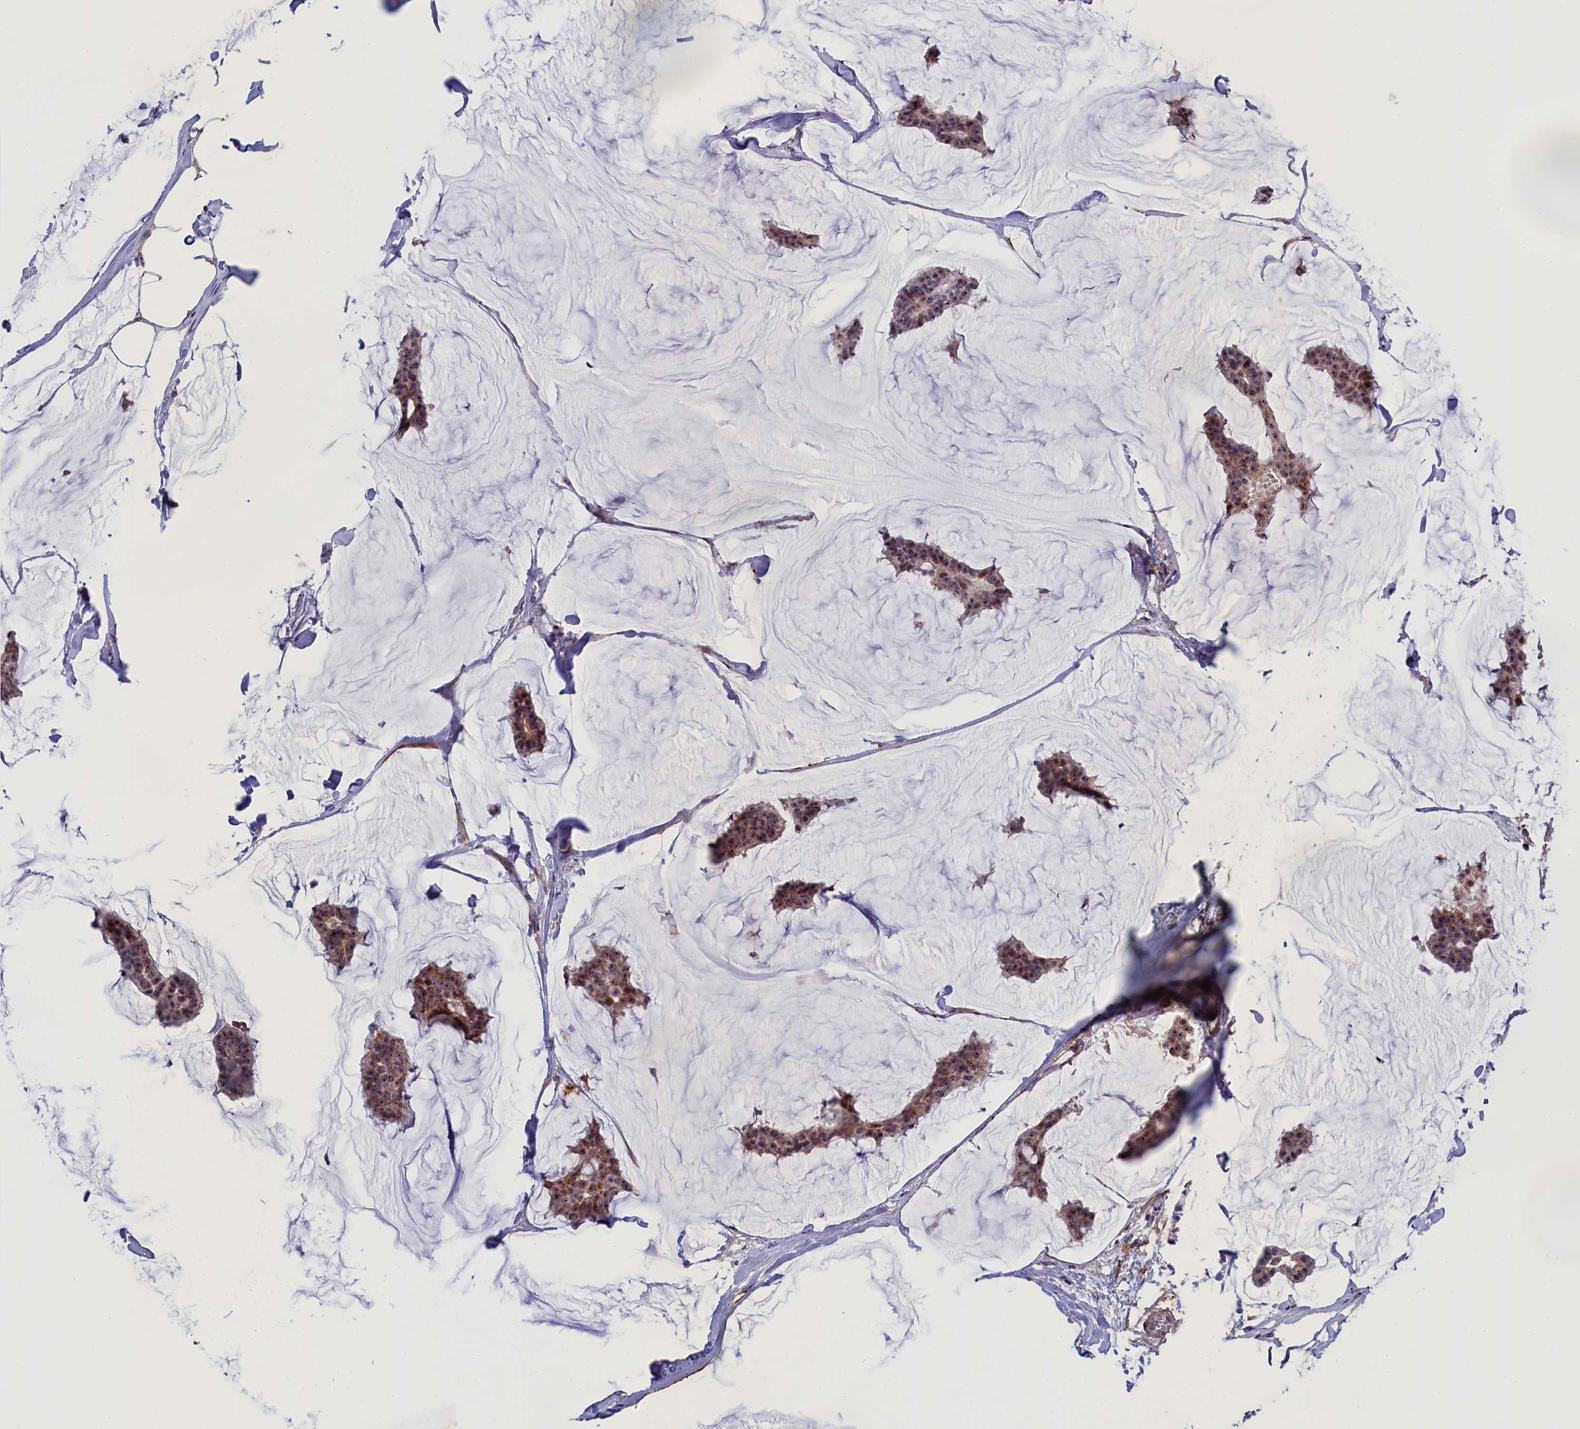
{"staining": {"intensity": "moderate", "quantity": ">75%", "location": "nuclear"}, "tissue": "breast cancer", "cell_type": "Tumor cells", "image_type": "cancer", "snomed": [{"axis": "morphology", "description": "Duct carcinoma"}, {"axis": "topography", "description": "Breast"}], "caption": "Immunohistochemical staining of human breast cancer reveals medium levels of moderate nuclear expression in approximately >75% of tumor cells.", "gene": "PPAN", "patient": {"sex": "female", "age": 93}}